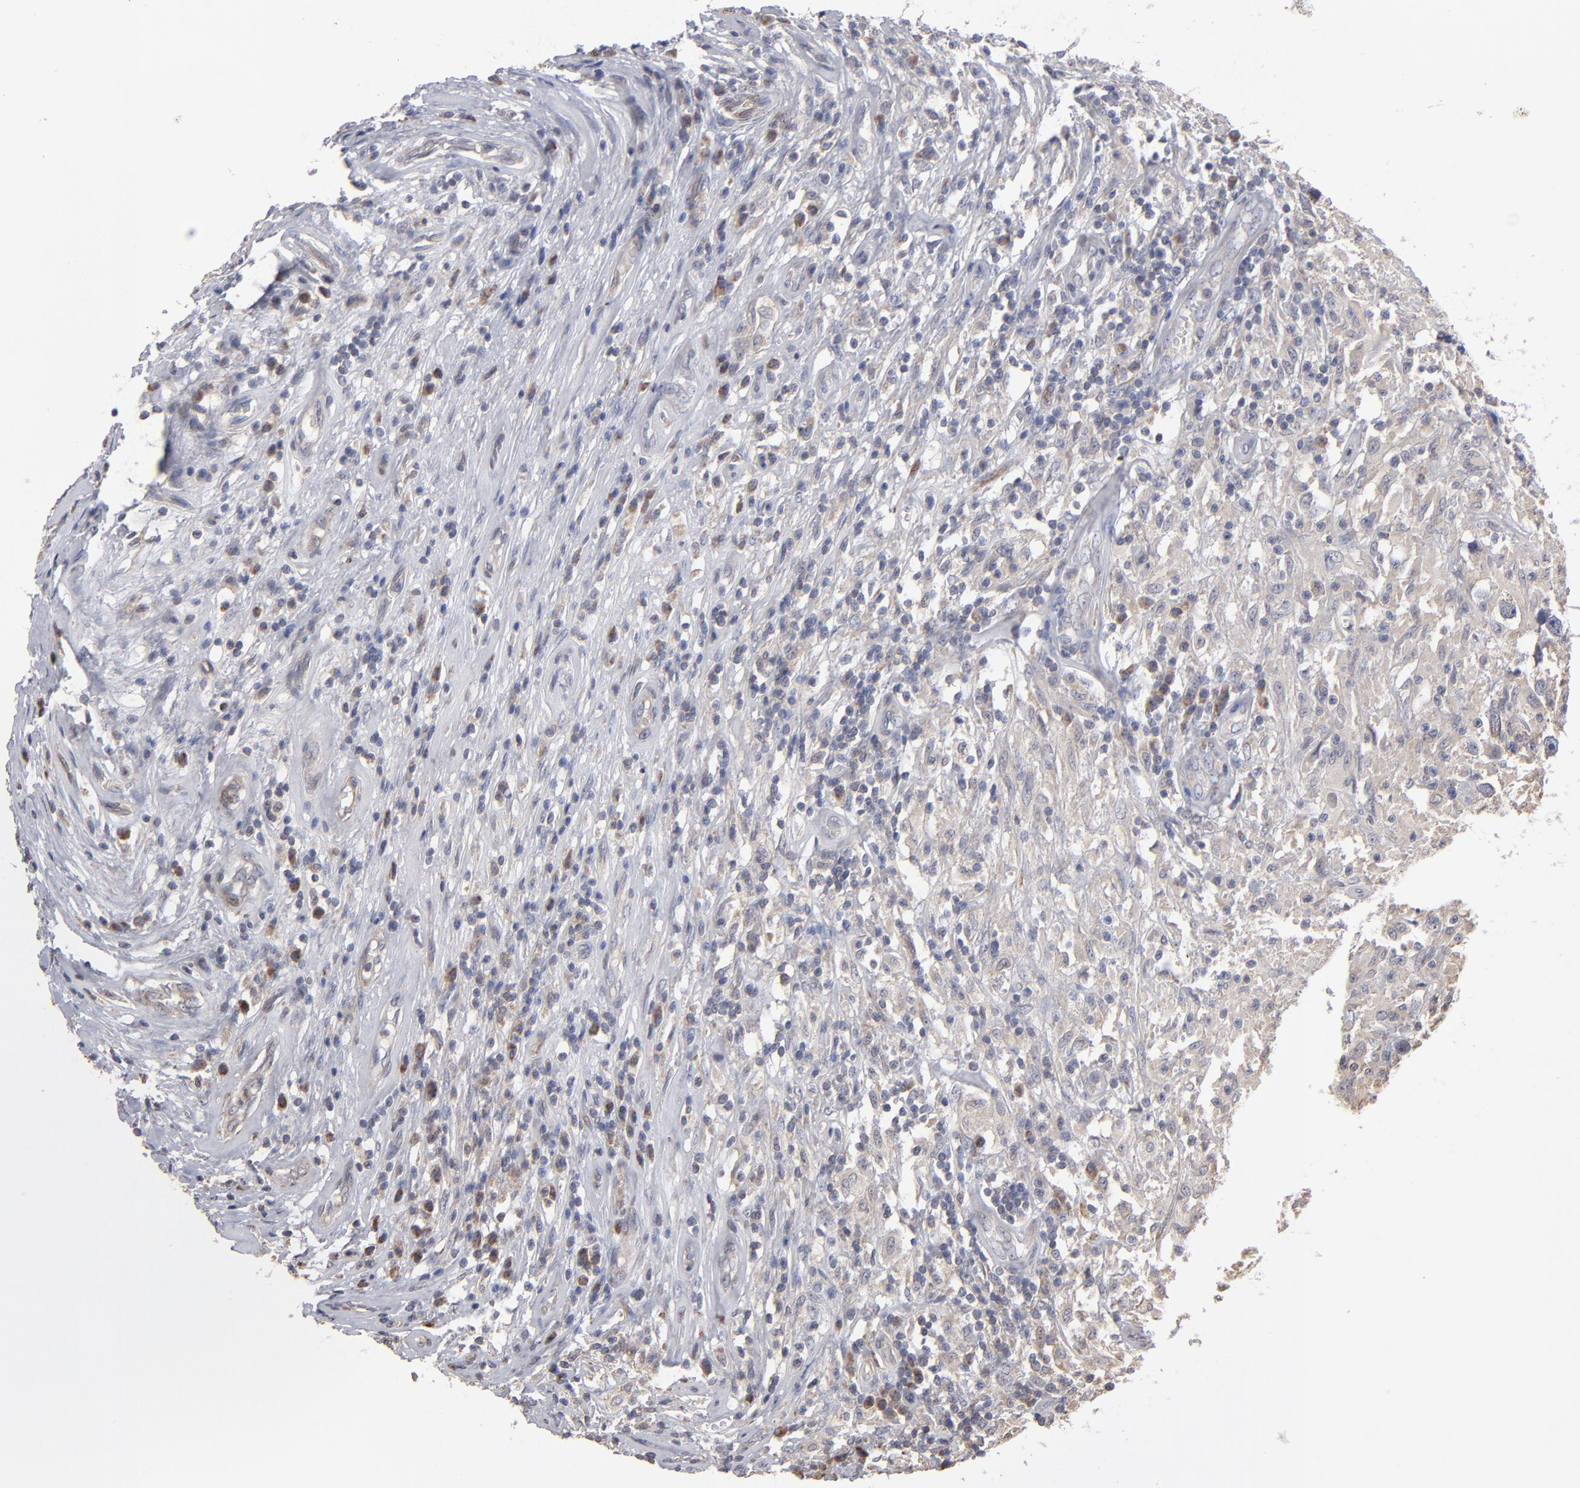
{"staining": {"intensity": "weak", "quantity": ">75%", "location": "cytoplasmic/membranous"}, "tissue": "testis cancer", "cell_type": "Tumor cells", "image_type": "cancer", "snomed": [{"axis": "morphology", "description": "Seminoma, NOS"}, {"axis": "topography", "description": "Testis"}], "caption": "Weak cytoplasmic/membranous expression is appreciated in approximately >75% of tumor cells in testis cancer.", "gene": "MIPOL1", "patient": {"sex": "male", "age": 34}}